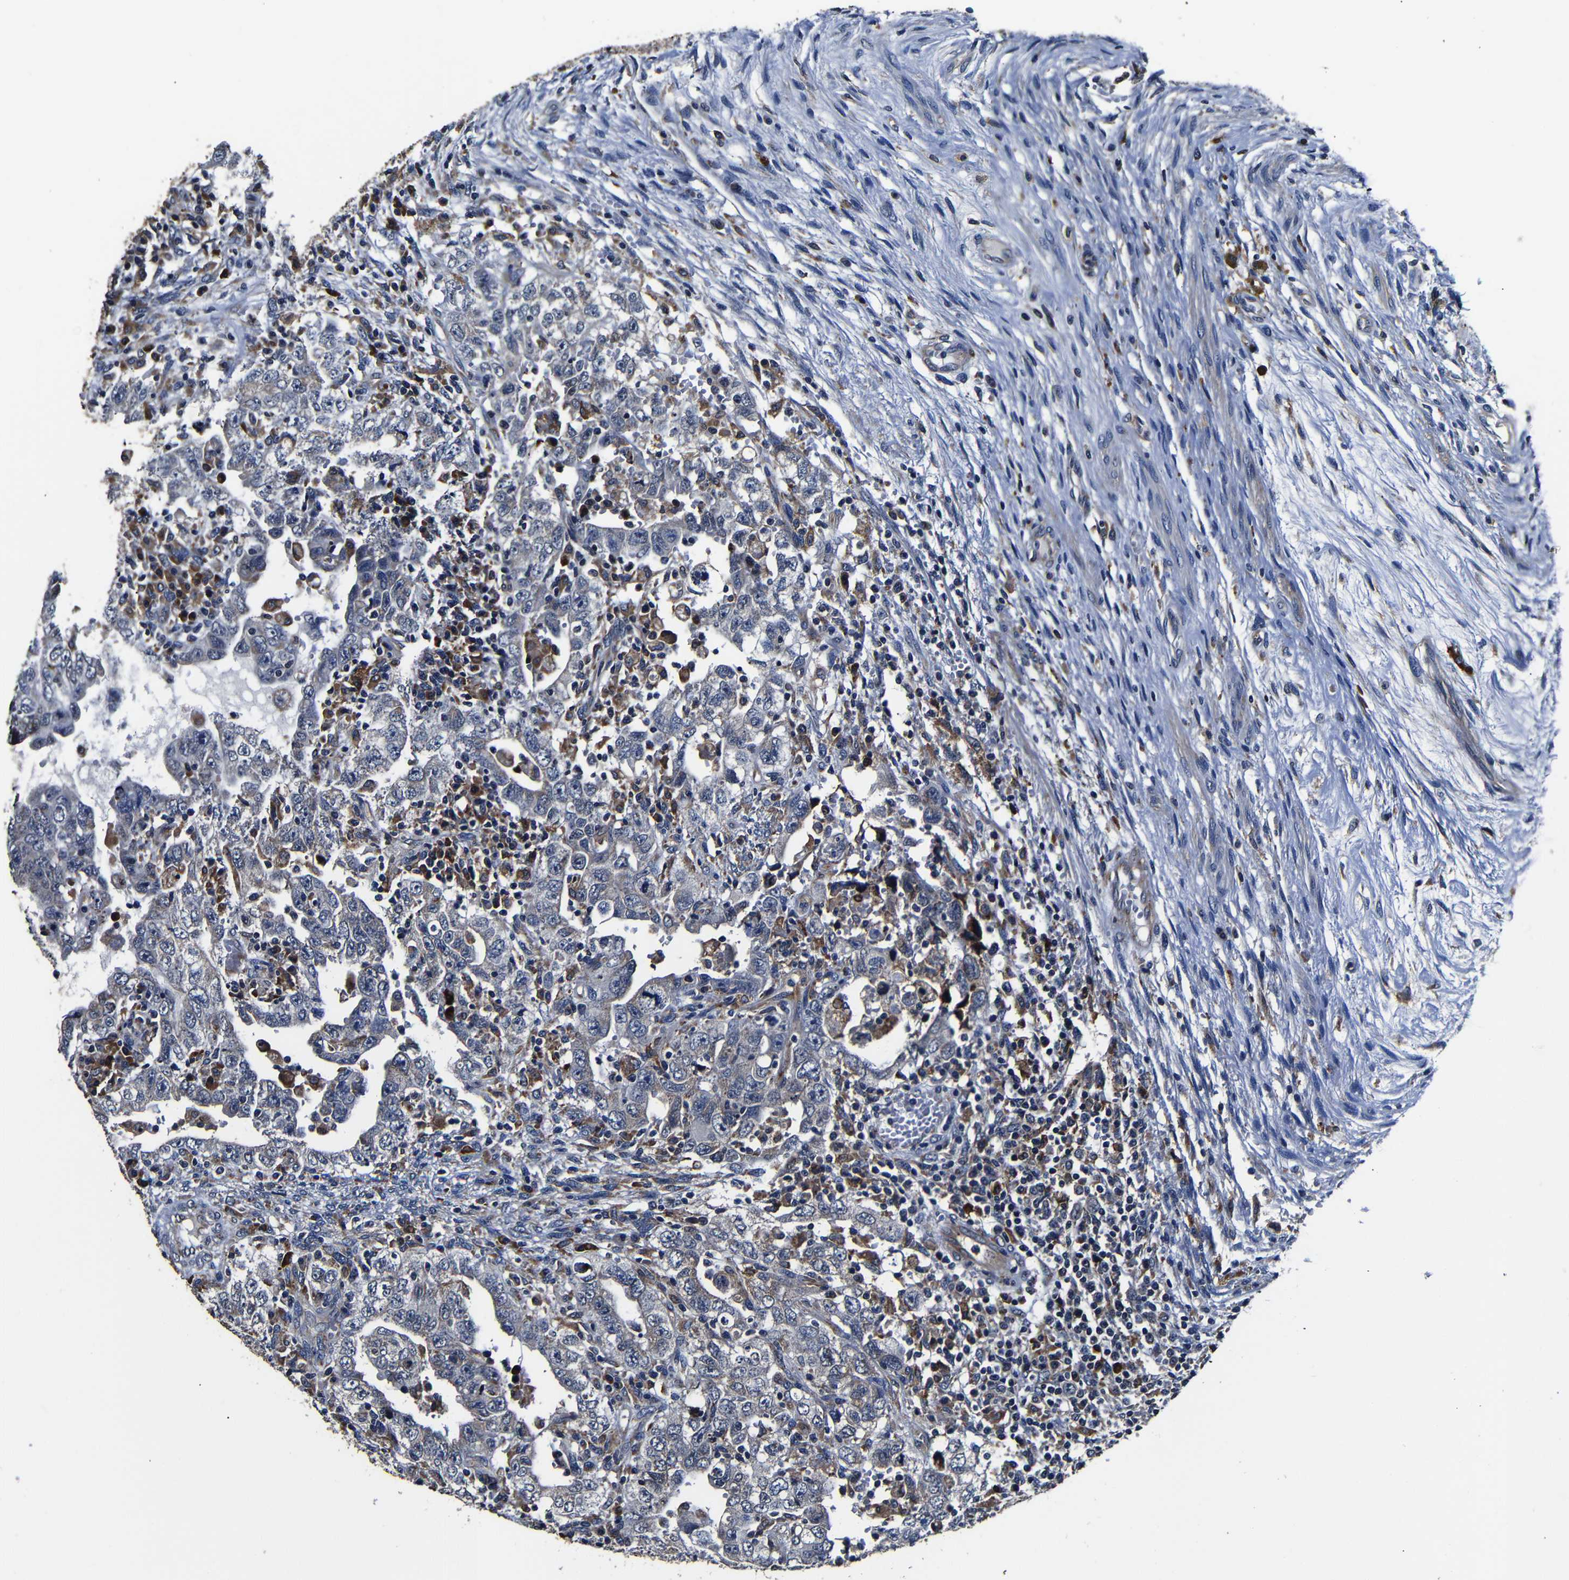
{"staining": {"intensity": "negative", "quantity": "none", "location": "none"}, "tissue": "testis cancer", "cell_type": "Tumor cells", "image_type": "cancer", "snomed": [{"axis": "morphology", "description": "Carcinoma, Embryonal, NOS"}, {"axis": "topography", "description": "Testis"}], "caption": "This is an IHC histopathology image of human embryonal carcinoma (testis). There is no expression in tumor cells.", "gene": "SCN9A", "patient": {"sex": "male", "age": 26}}